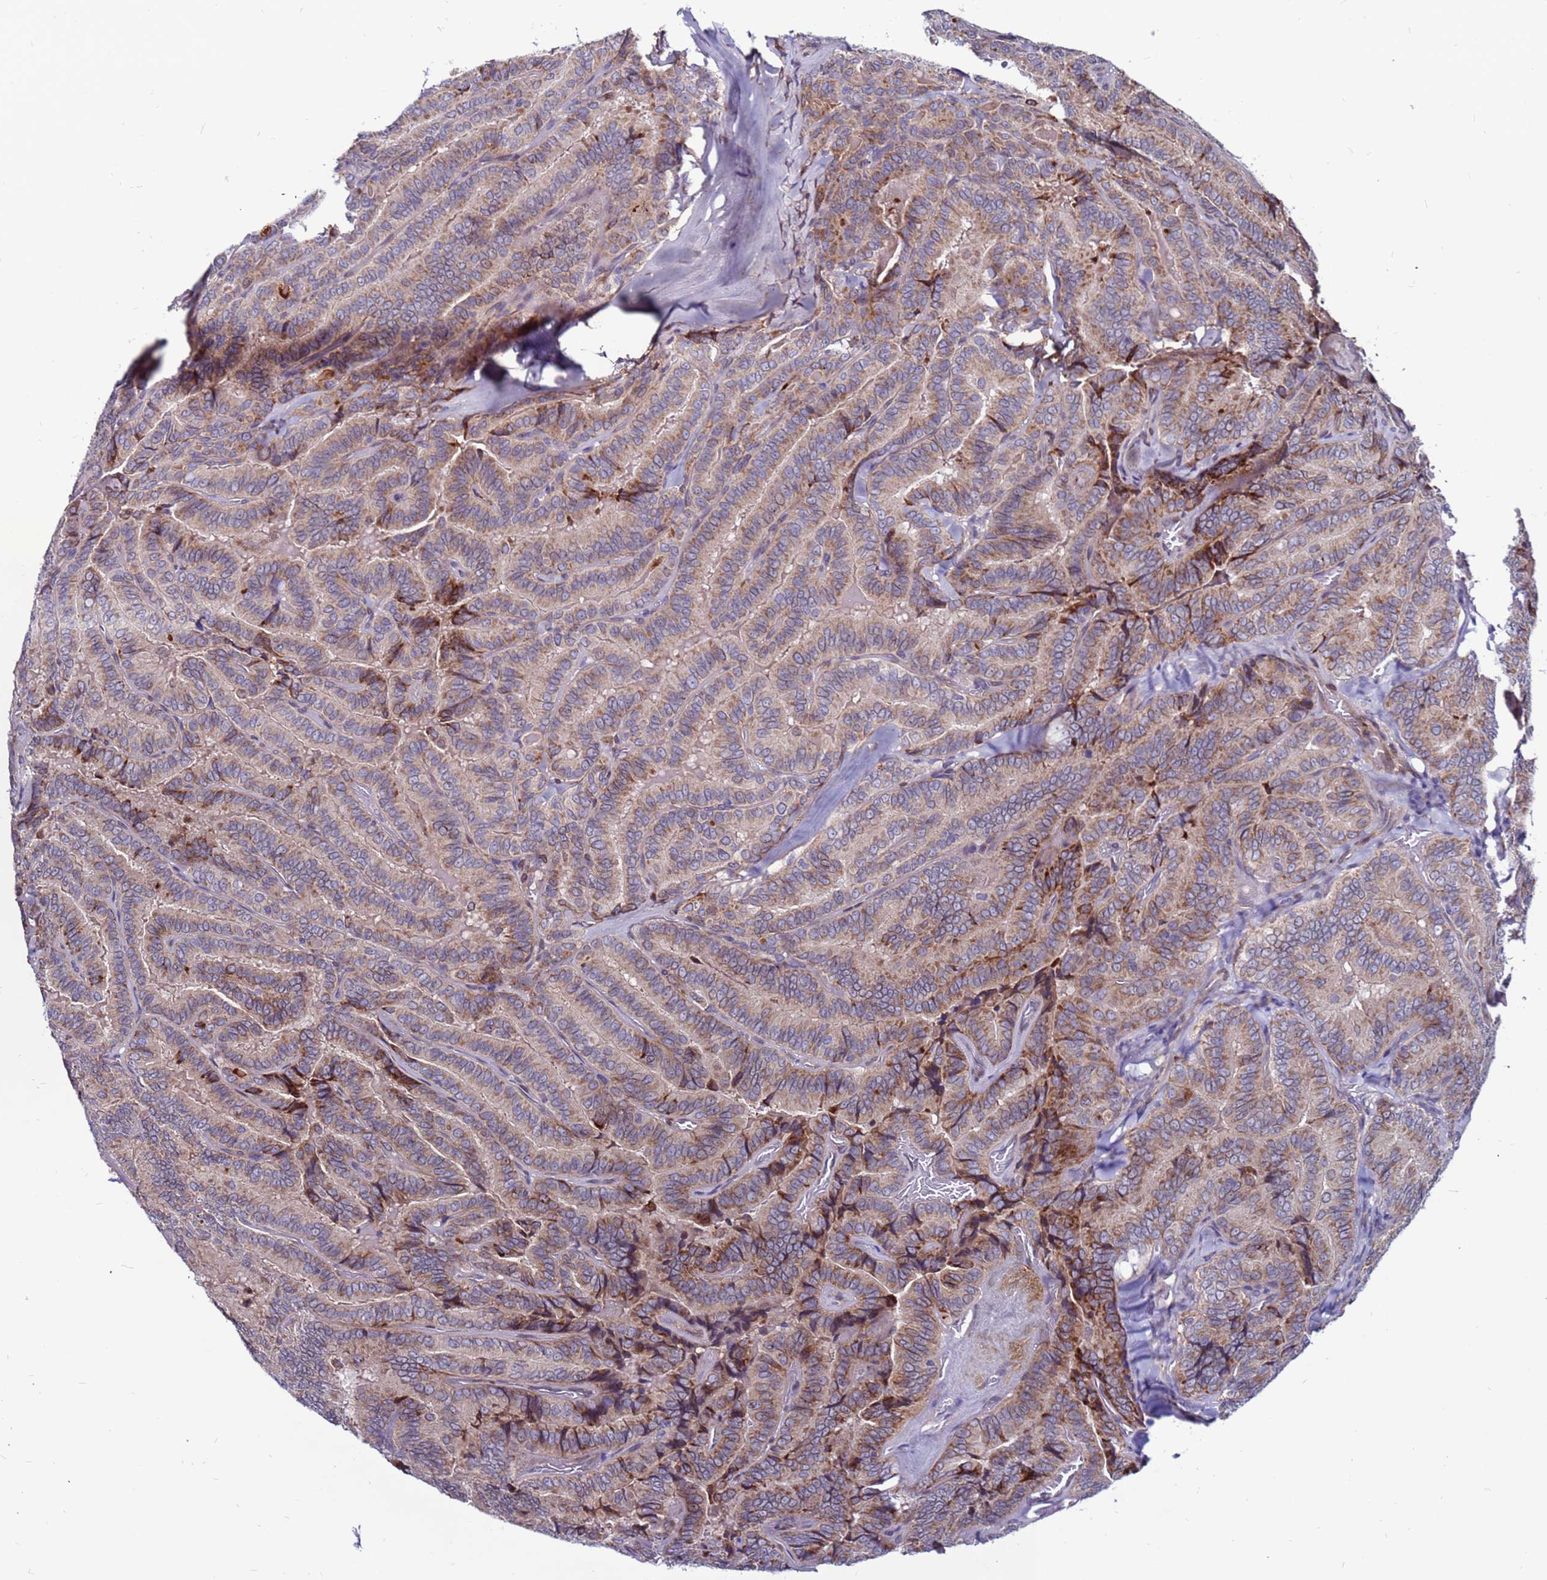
{"staining": {"intensity": "moderate", "quantity": "25%-75%", "location": "cytoplasmic/membranous"}, "tissue": "thyroid cancer", "cell_type": "Tumor cells", "image_type": "cancer", "snomed": [{"axis": "morphology", "description": "Papillary adenocarcinoma, NOS"}, {"axis": "topography", "description": "Thyroid gland"}], "caption": "About 25%-75% of tumor cells in human papillary adenocarcinoma (thyroid) show moderate cytoplasmic/membranous protein positivity as visualized by brown immunohistochemical staining.", "gene": "CCDC71", "patient": {"sex": "male", "age": 61}}